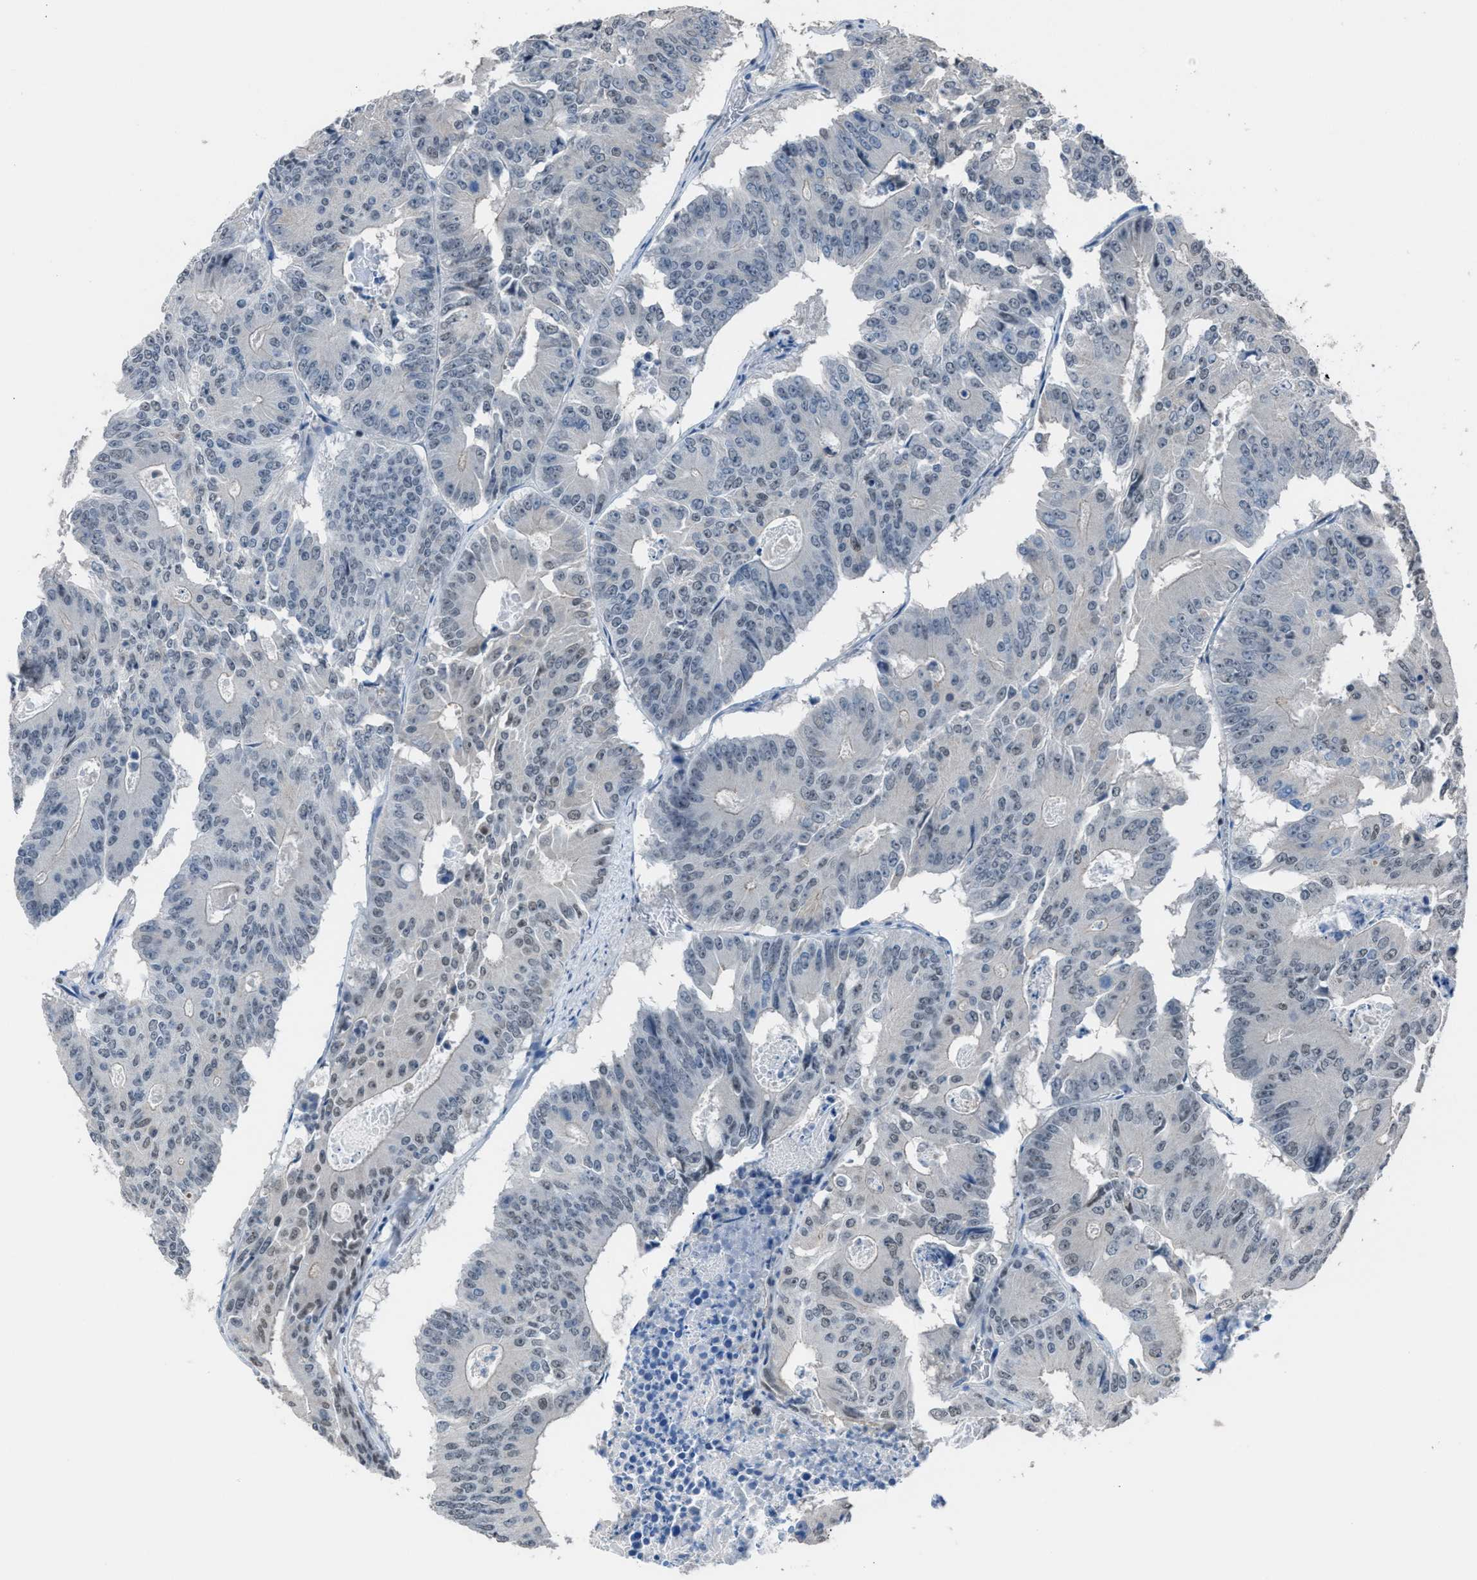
{"staining": {"intensity": "negative", "quantity": "none", "location": "none"}, "tissue": "colorectal cancer", "cell_type": "Tumor cells", "image_type": "cancer", "snomed": [{"axis": "morphology", "description": "Adenocarcinoma, NOS"}, {"axis": "topography", "description": "Colon"}], "caption": "Immunohistochemistry image of neoplastic tissue: colorectal adenocarcinoma stained with DAB (3,3'-diaminobenzidine) exhibits no significant protein expression in tumor cells. Nuclei are stained in blue.", "gene": "ZNF276", "patient": {"sex": "male", "age": 87}}